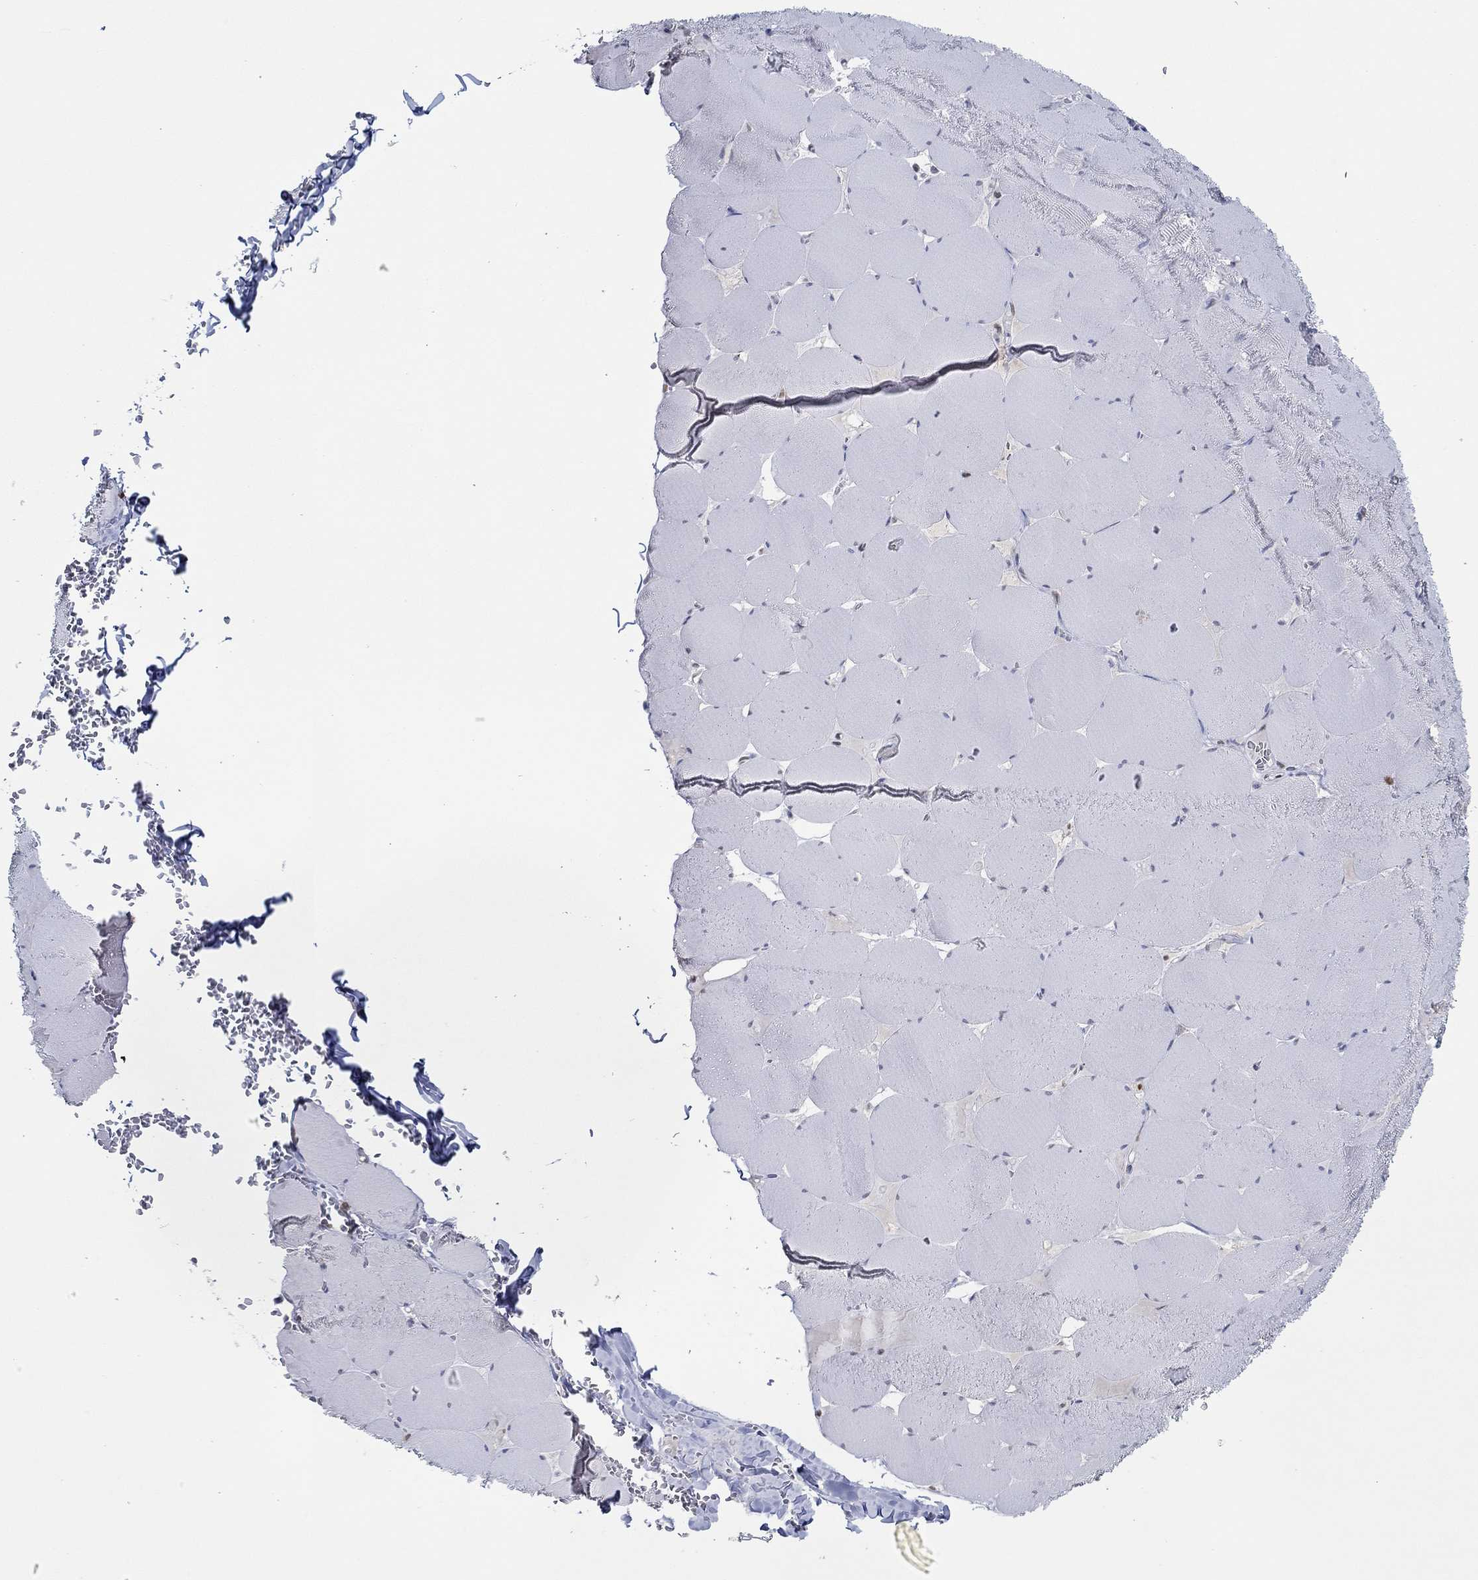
{"staining": {"intensity": "negative", "quantity": "none", "location": "none"}, "tissue": "skeletal muscle", "cell_type": "Myocytes", "image_type": "normal", "snomed": [{"axis": "morphology", "description": "Normal tissue, NOS"}, {"axis": "morphology", "description": "Malignant melanoma, Metastatic site"}, {"axis": "topography", "description": "Skeletal muscle"}], "caption": "DAB immunohistochemical staining of benign skeletal muscle exhibits no significant positivity in myocytes.", "gene": "GATA2", "patient": {"sex": "male", "age": 50}}